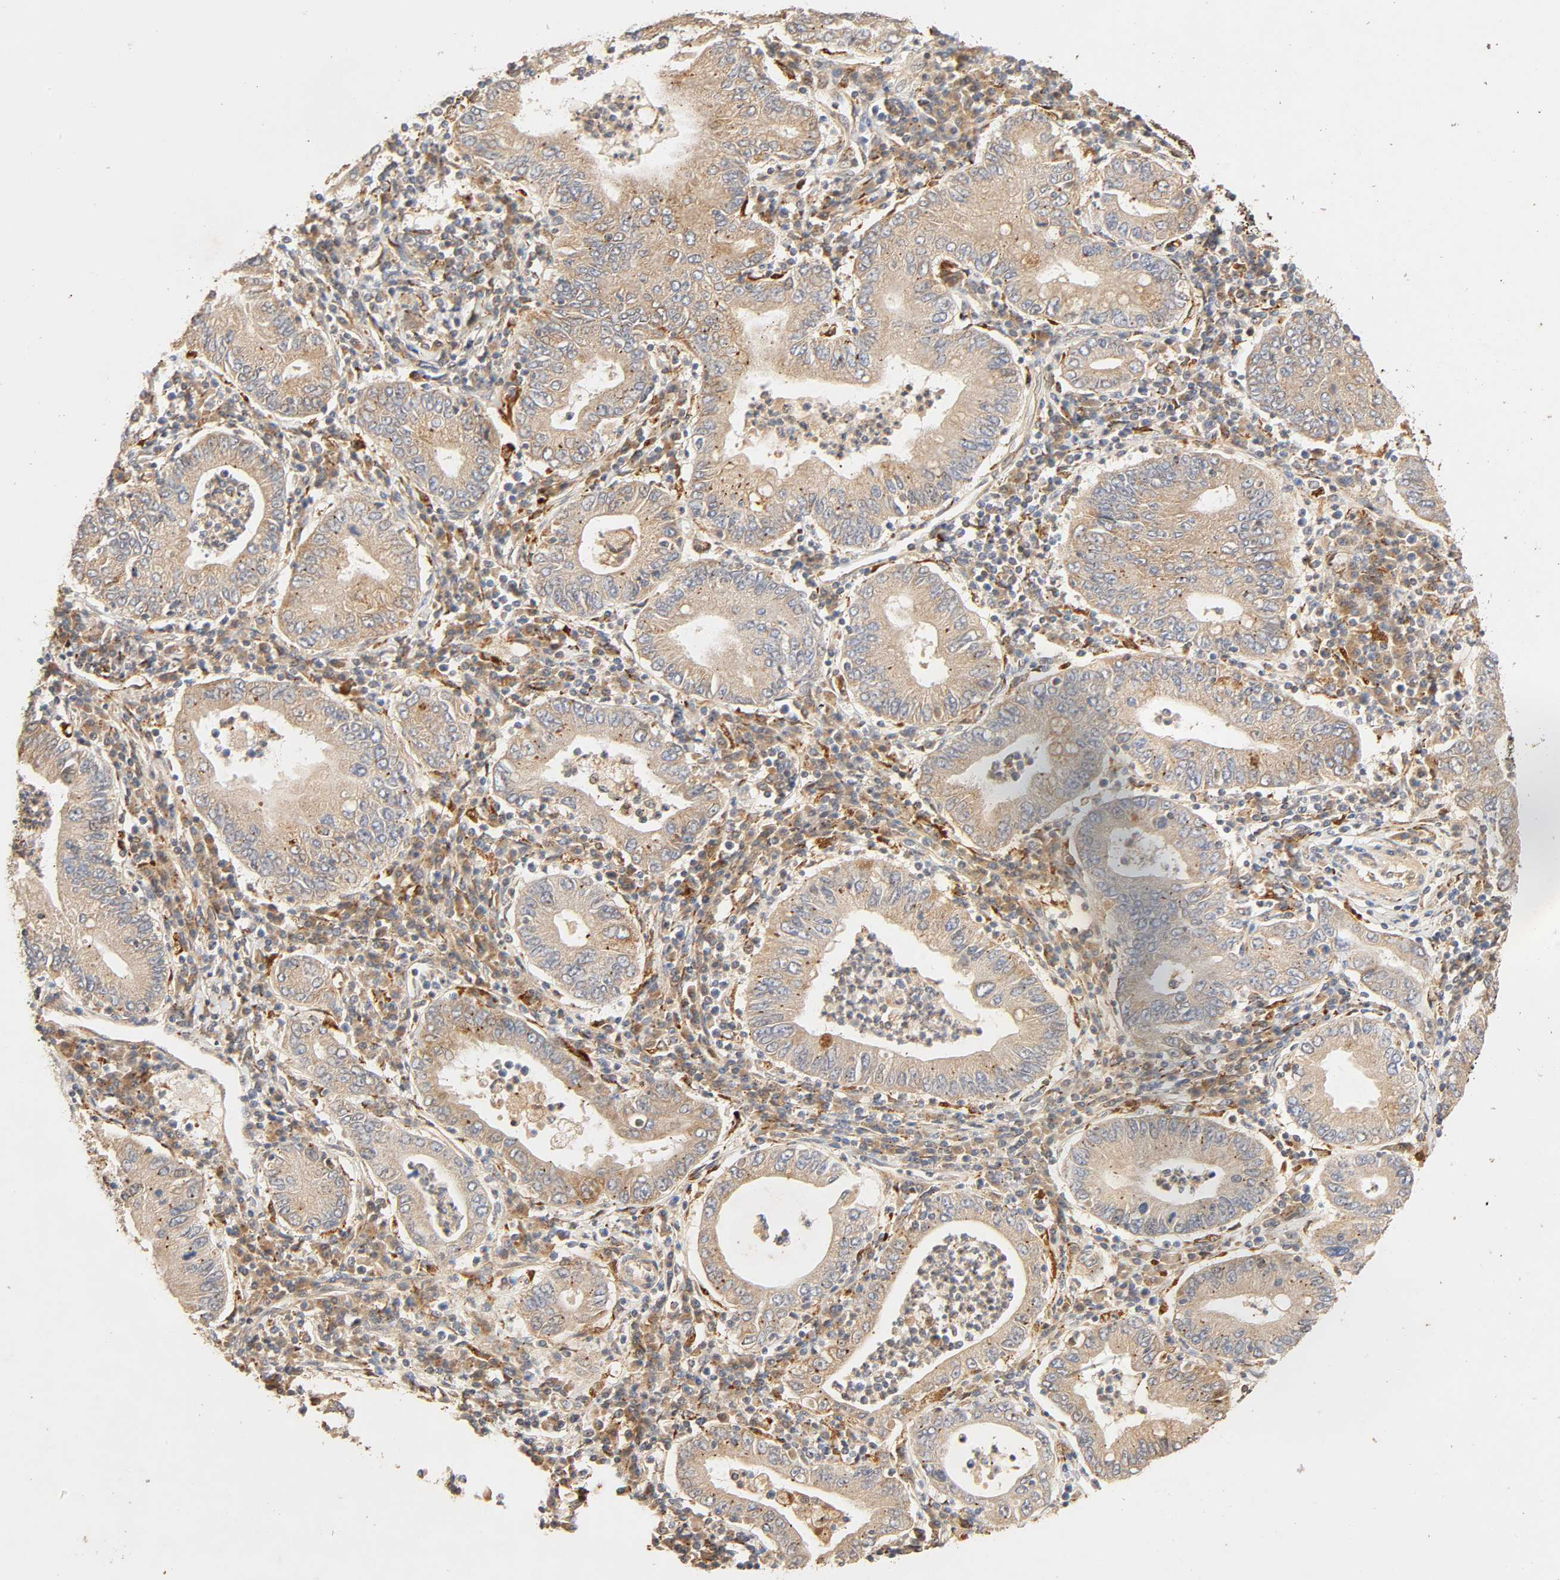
{"staining": {"intensity": "moderate", "quantity": ">75%", "location": "cytoplasmic/membranous"}, "tissue": "stomach cancer", "cell_type": "Tumor cells", "image_type": "cancer", "snomed": [{"axis": "morphology", "description": "Normal tissue, NOS"}, {"axis": "morphology", "description": "Adenocarcinoma, NOS"}, {"axis": "topography", "description": "Esophagus"}, {"axis": "topography", "description": "Stomach, upper"}, {"axis": "topography", "description": "Peripheral nerve tissue"}], "caption": "Adenocarcinoma (stomach) stained with DAB (3,3'-diaminobenzidine) IHC exhibits medium levels of moderate cytoplasmic/membranous staining in approximately >75% of tumor cells. Immunohistochemistry stains the protein in brown and the nuclei are stained blue.", "gene": "MAPK6", "patient": {"sex": "male", "age": 62}}